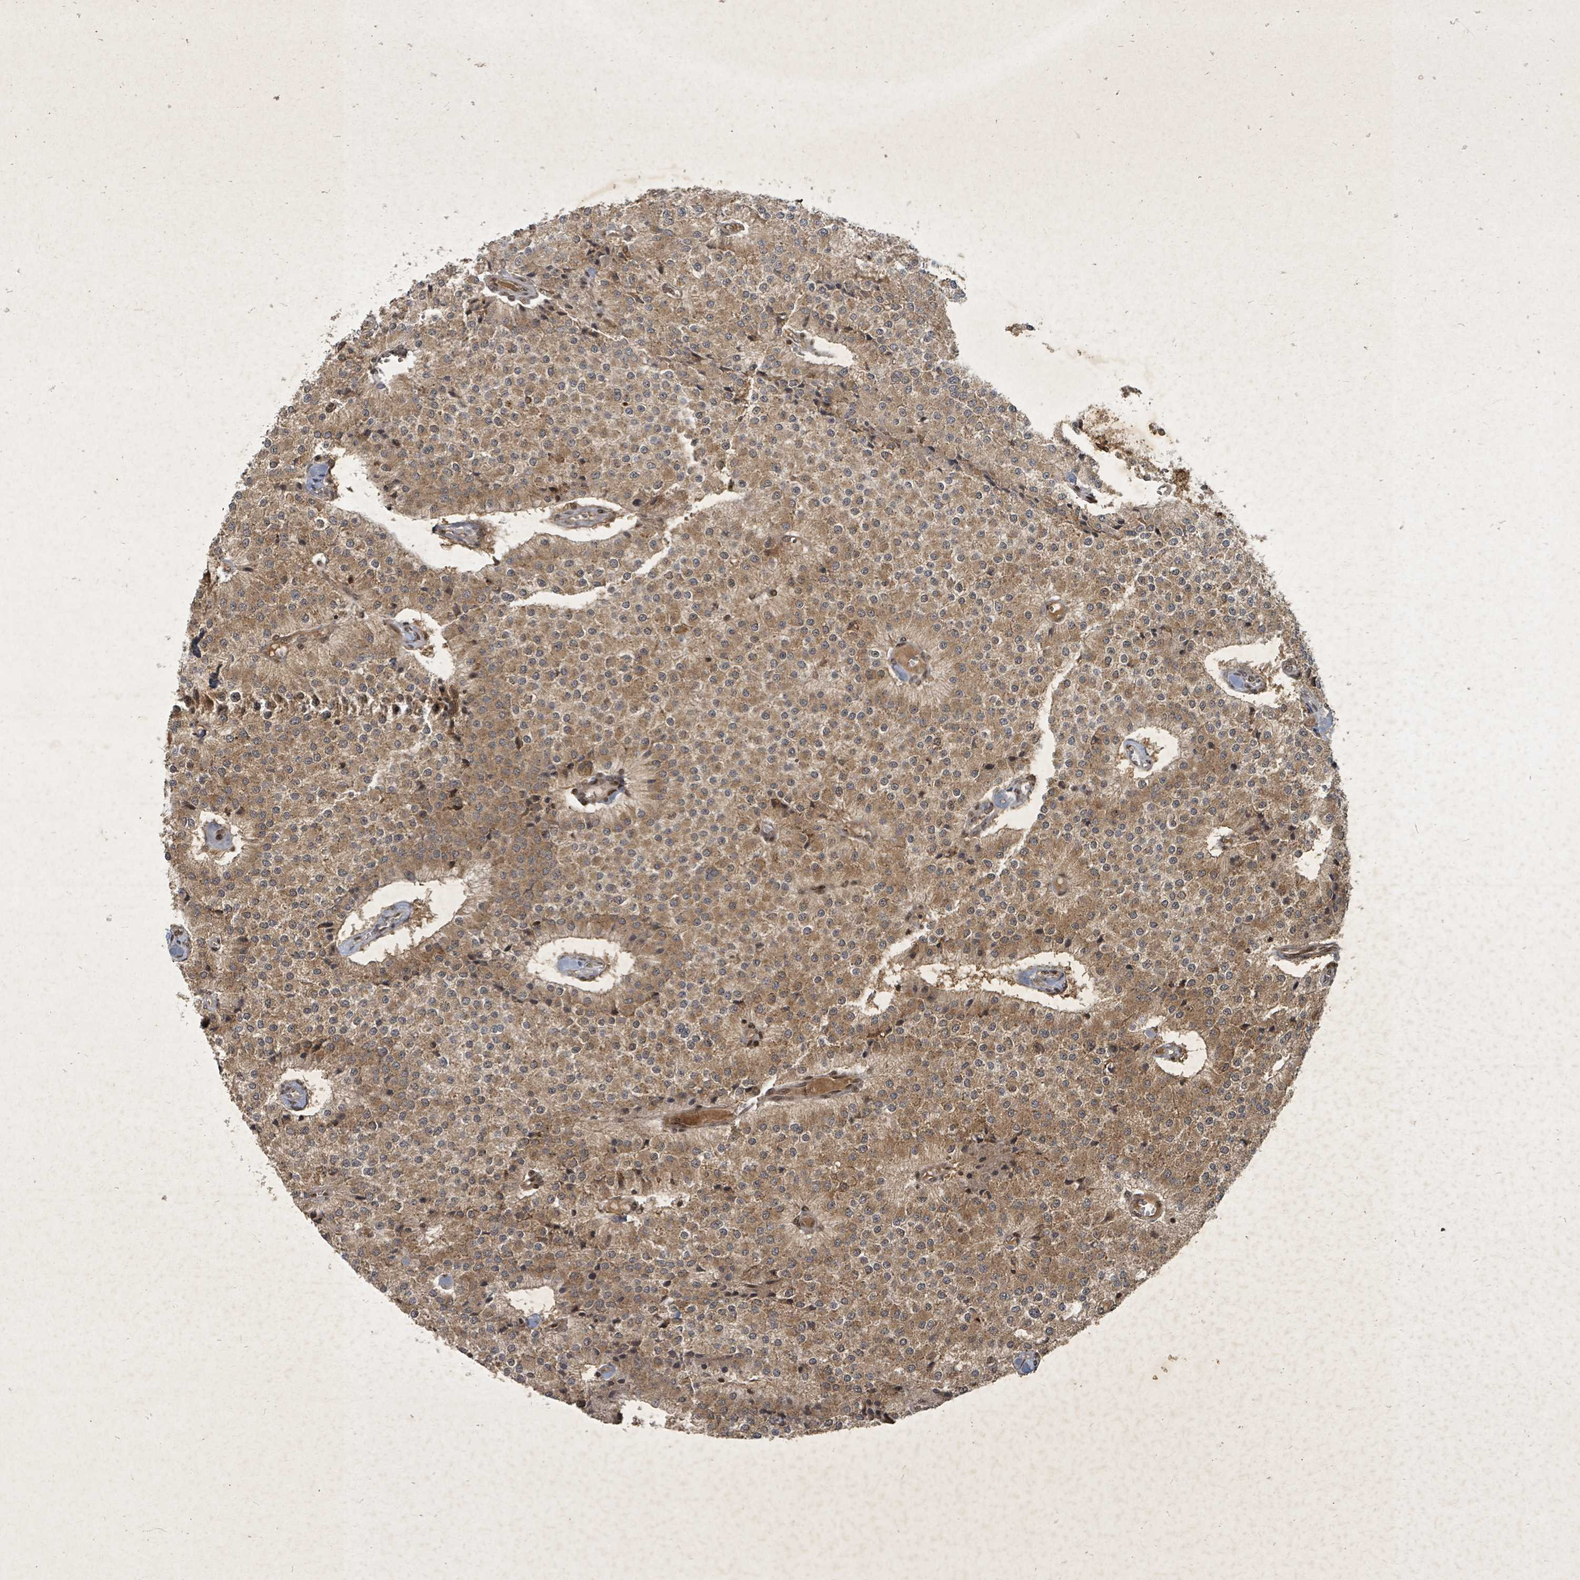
{"staining": {"intensity": "moderate", "quantity": ">75%", "location": "cytoplasmic/membranous"}, "tissue": "carcinoid", "cell_type": "Tumor cells", "image_type": "cancer", "snomed": [{"axis": "morphology", "description": "Carcinoid, malignant, NOS"}, {"axis": "topography", "description": "Colon"}], "caption": "The photomicrograph reveals a brown stain indicating the presence of a protein in the cytoplasmic/membranous of tumor cells in carcinoid. (Brightfield microscopy of DAB IHC at high magnification).", "gene": "KDM4E", "patient": {"sex": "female", "age": 52}}